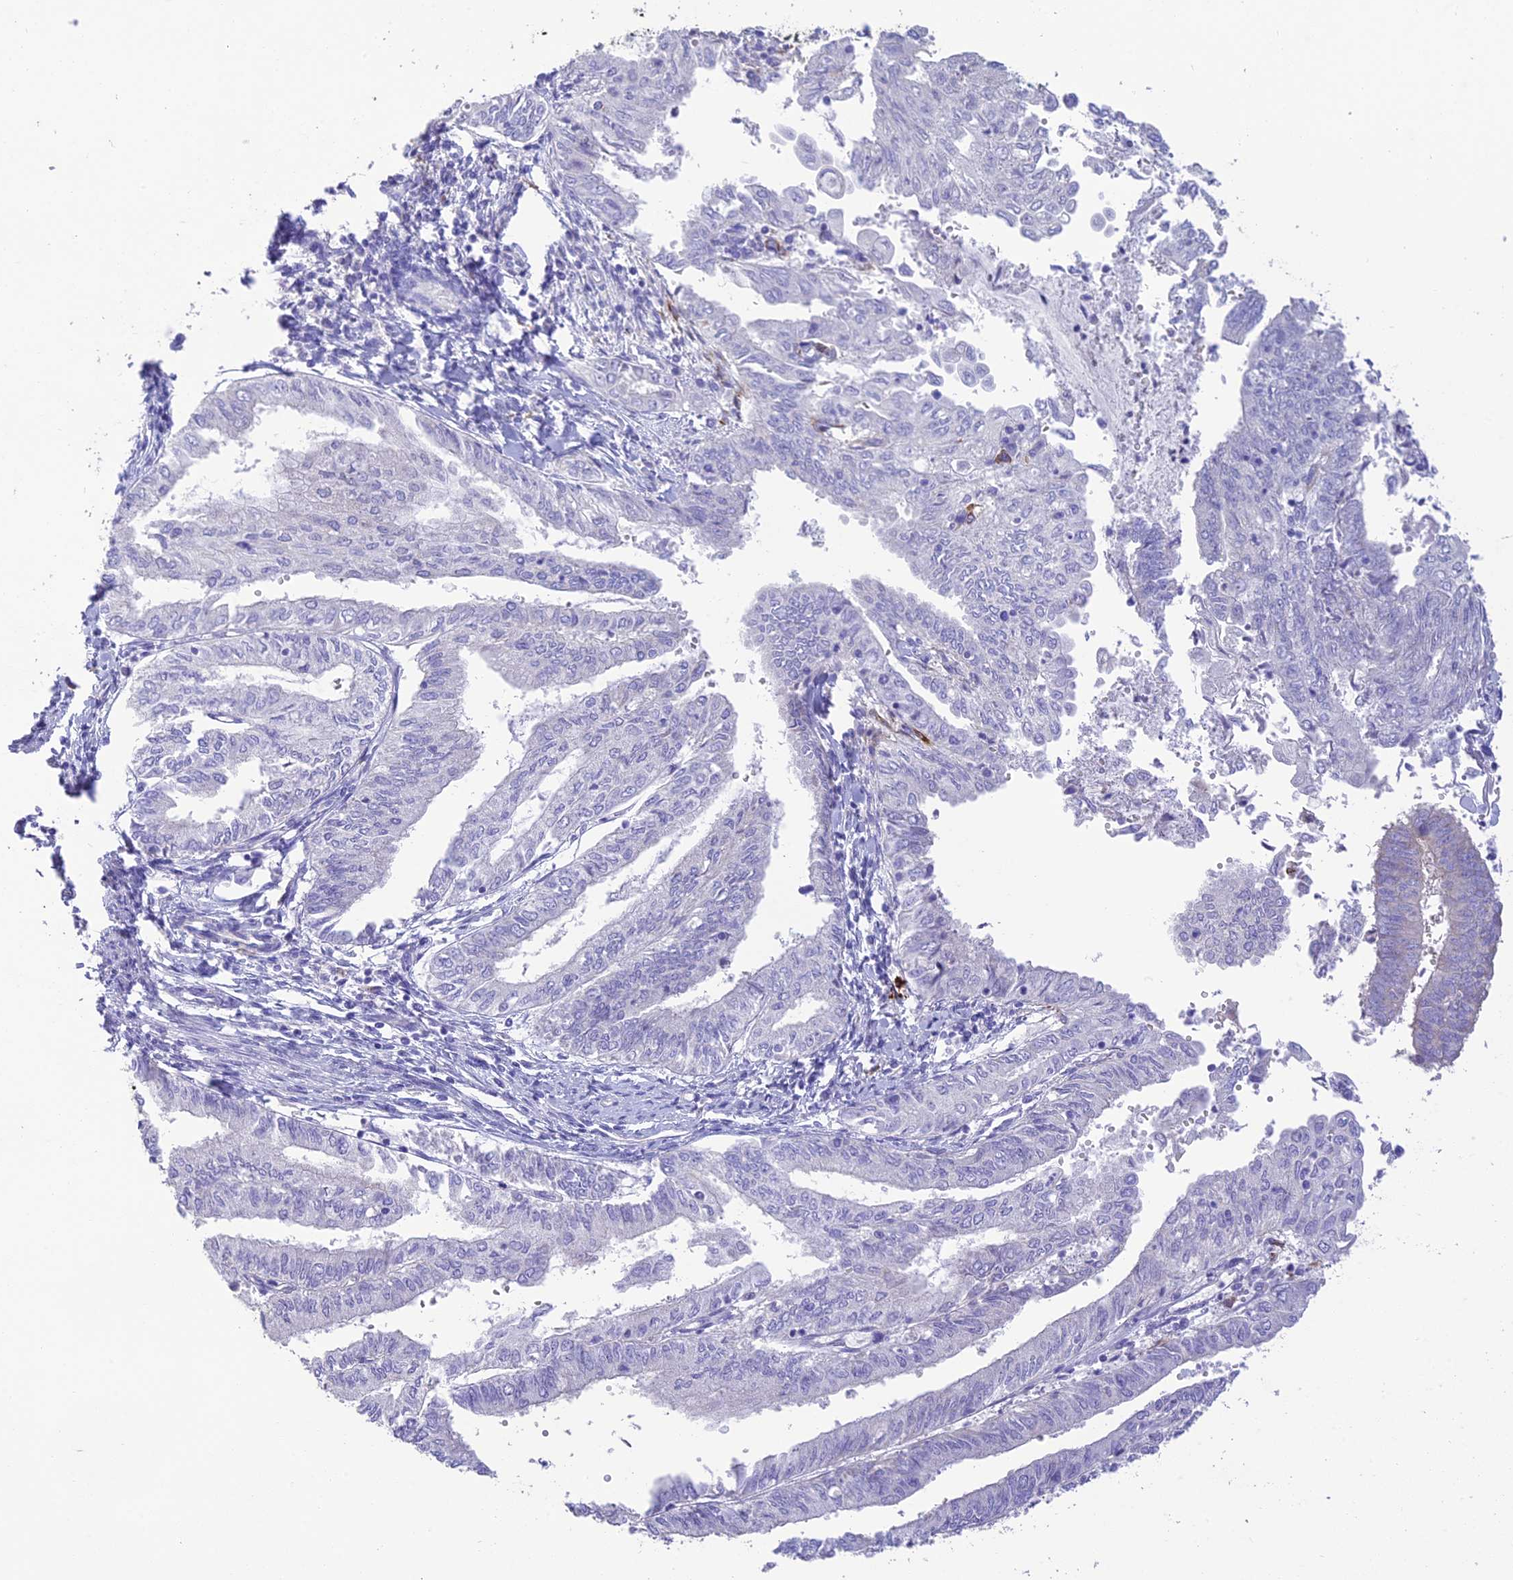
{"staining": {"intensity": "negative", "quantity": "none", "location": "none"}, "tissue": "endometrial cancer", "cell_type": "Tumor cells", "image_type": "cancer", "snomed": [{"axis": "morphology", "description": "Adenocarcinoma, NOS"}, {"axis": "topography", "description": "Endometrium"}], "caption": "Endometrial adenocarcinoma stained for a protein using immunohistochemistry (IHC) shows no expression tumor cells.", "gene": "HSD17B2", "patient": {"sex": "female", "age": 66}}